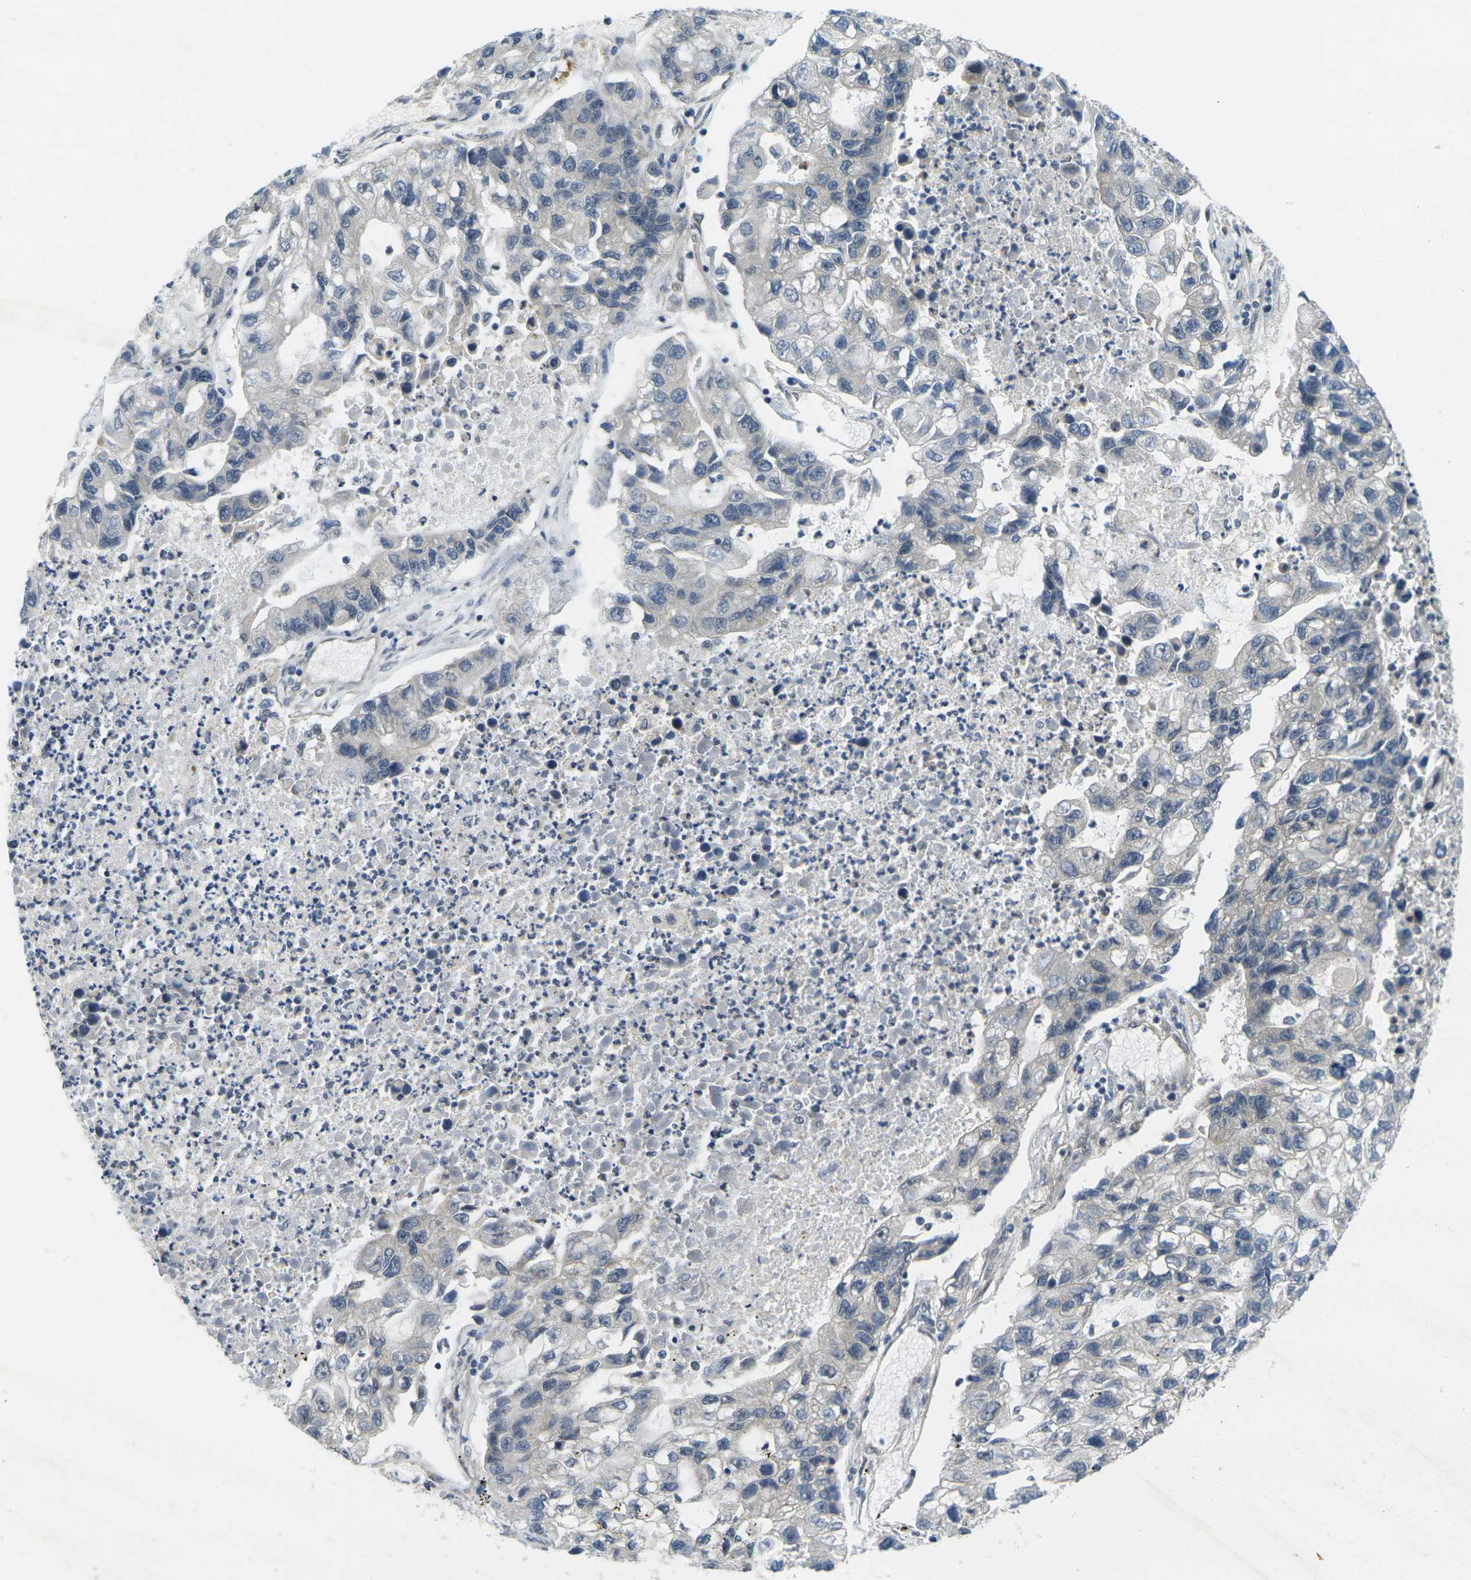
{"staining": {"intensity": "negative", "quantity": "none", "location": "none"}, "tissue": "lung cancer", "cell_type": "Tumor cells", "image_type": "cancer", "snomed": [{"axis": "morphology", "description": "Adenocarcinoma, NOS"}, {"axis": "topography", "description": "Lung"}], "caption": "Immunohistochemistry (IHC) histopathology image of neoplastic tissue: human lung cancer (adenocarcinoma) stained with DAB (3,3'-diaminobenzidine) shows no significant protein positivity in tumor cells.", "gene": "KCTD10", "patient": {"sex": "female", "age": 51}}